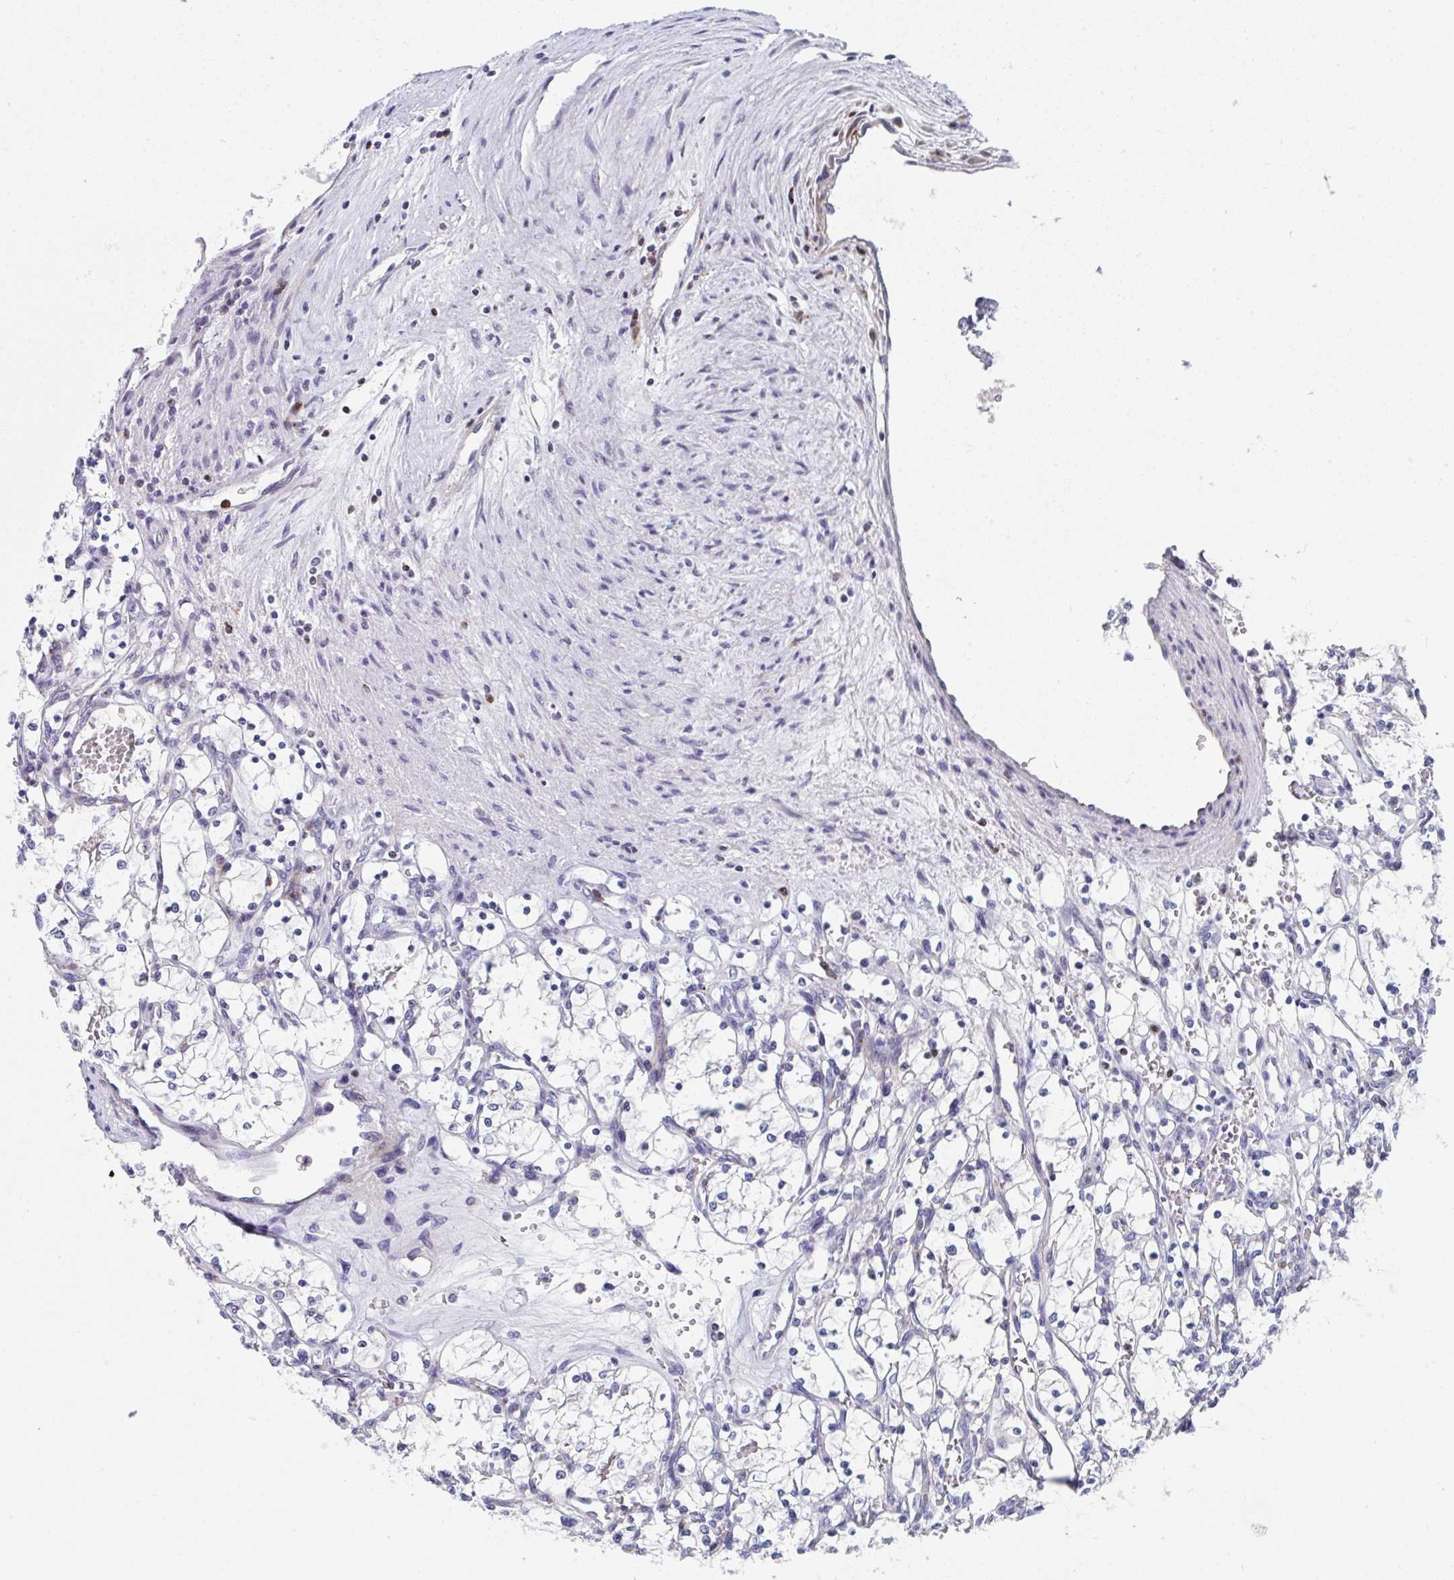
{"staining": {"intensity": "negative", "quantity": "none", "location": "none"}, "tissue": "renal cancer", "cell_type": "Tumor cells", "image_type": "cancer", "snomed": [{"axis": "morphology", "description": "Adenocarcinoma, NOS"}, {"axis": "topography", "description": "Kidney"}], "caption": "Tumor cells are negative for brown protein staining in adenocarcinoma (renal).", "gene": "AOC2", "patient": {"sex": "female", "age": 69}}